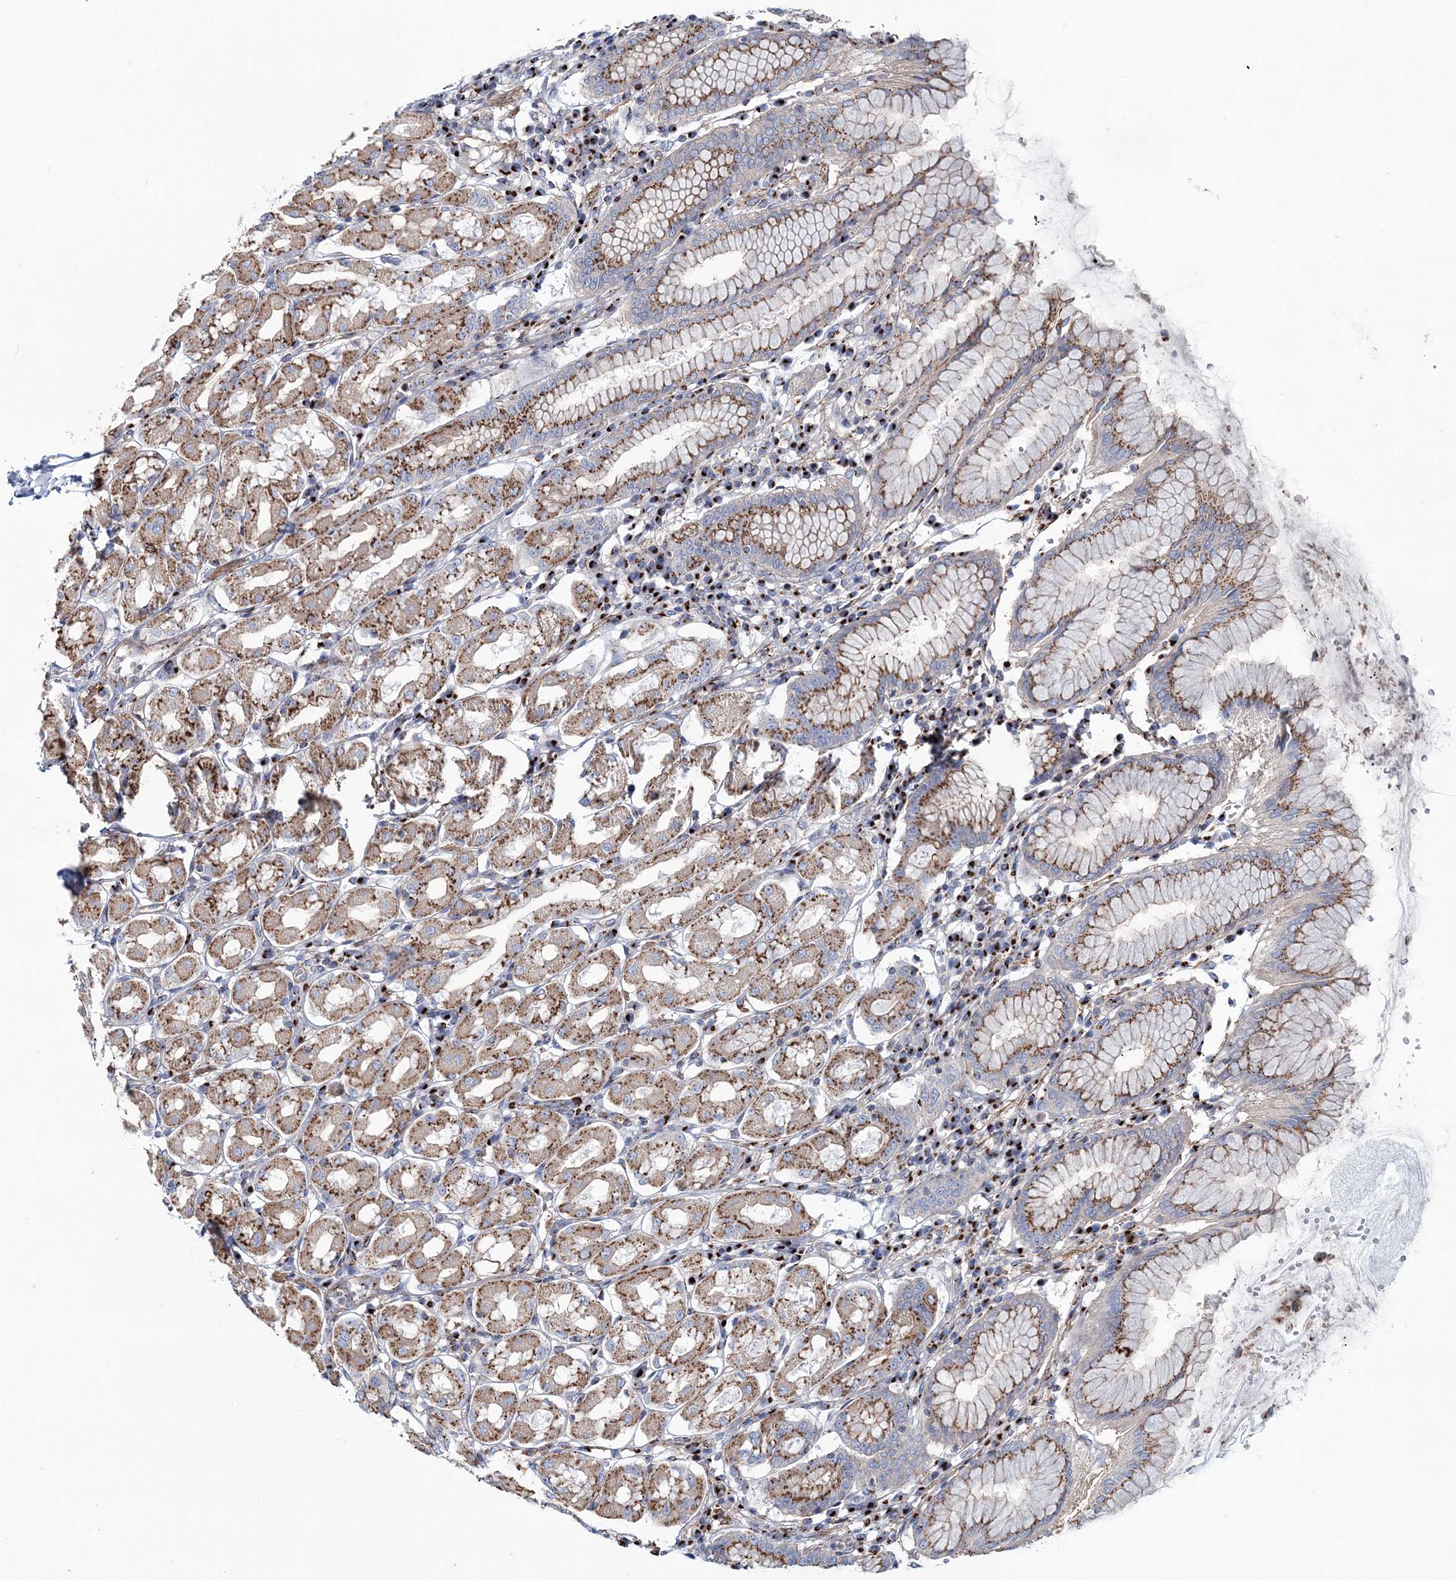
{"staining": {"intensity": "moderate", "quantity": ">75%", "location": "cytoplasmic/membranous"}, "tissue": "stomach", "cell_type": "Glandular cells", "image_type": "normal", "snomed": [{"axis": "morphology", "description": "Normal tissue, NOS"}, {"axis": "topography", "description": "Stomach"}, {"axis": "topography", "description": "Stomach, lower"}], "caption": "IHC staining of benign stomach, which reveals medium levels of moderate cytoplasmic/membranous positivity in about >75% of glandular cells indicating moderate cytoplasmic/membranous protein positivity. The staining was performed using DAB (brown) for protein detection and nuclei were counterstained in hematoxylin (blue).", "gene": "MAN1A2", "patient": {"sex": "female", "age": 56}}